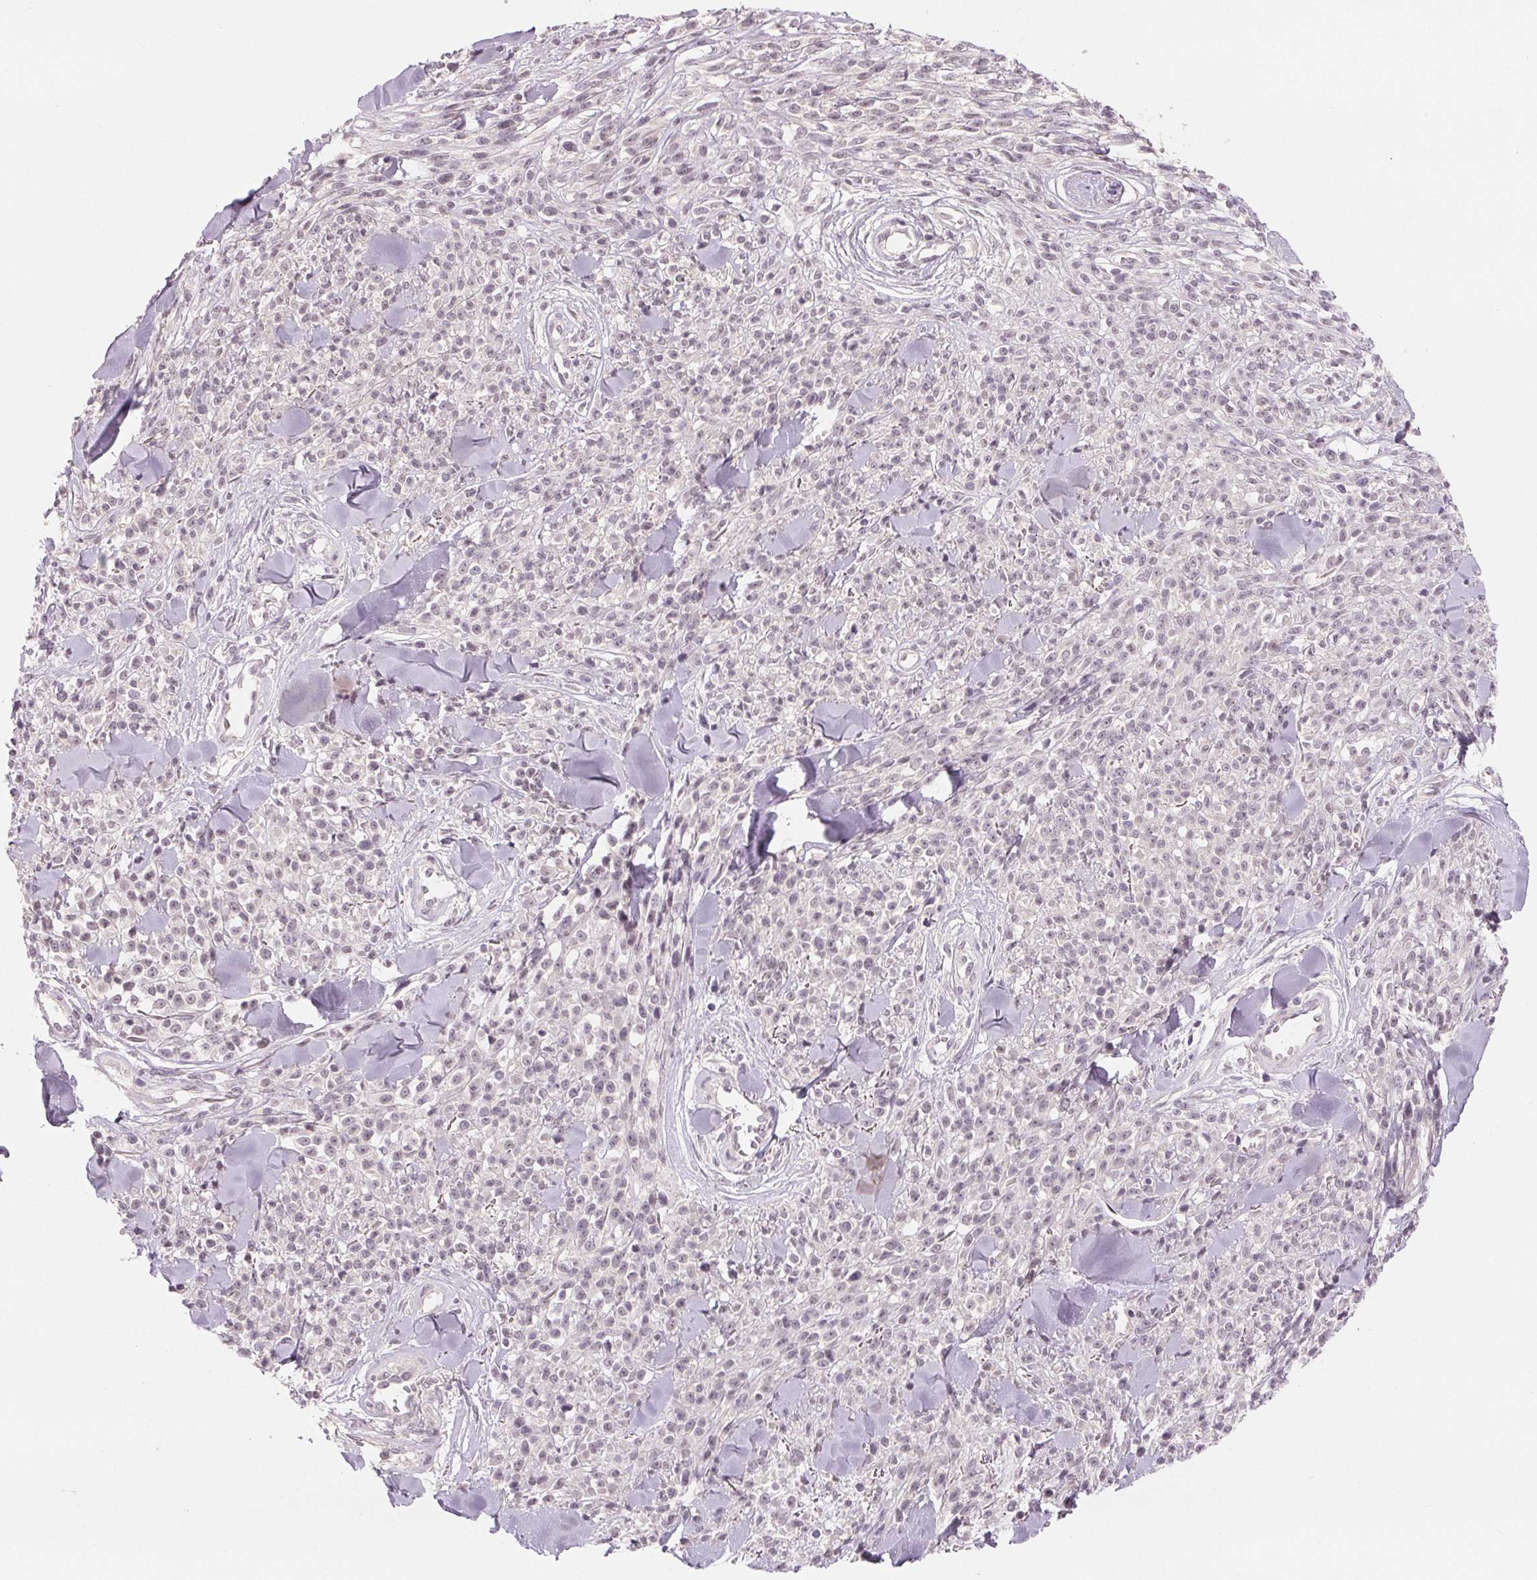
{"staining": {"intensity": "negative", "quantity": "none", "location": "none"}, "tissue": "melanoma", "cell_type": "Tumor cells", "image_type": "cancer", "snomed": [{"axis": "morphology", "description": "Malignant melanoma, NOS"}, {"axis": "topography", "description": "Skin"}, {"axis": "topography", "description": "Skin of trunk"}], "caption": "Immunohistochemistry (IHC) photomicrograph of neoplastic tissue: malignant melanoma stained with DAB displays no significant protein positivity in tumor cells. (Stains: DAB immunohistochemistry (IHC) with hematoxylin counter stain, Microscopy: brightfield microscopy at high magnification).", "gene": "CFC1", "patient": {"sex": "male", "age": 74}}